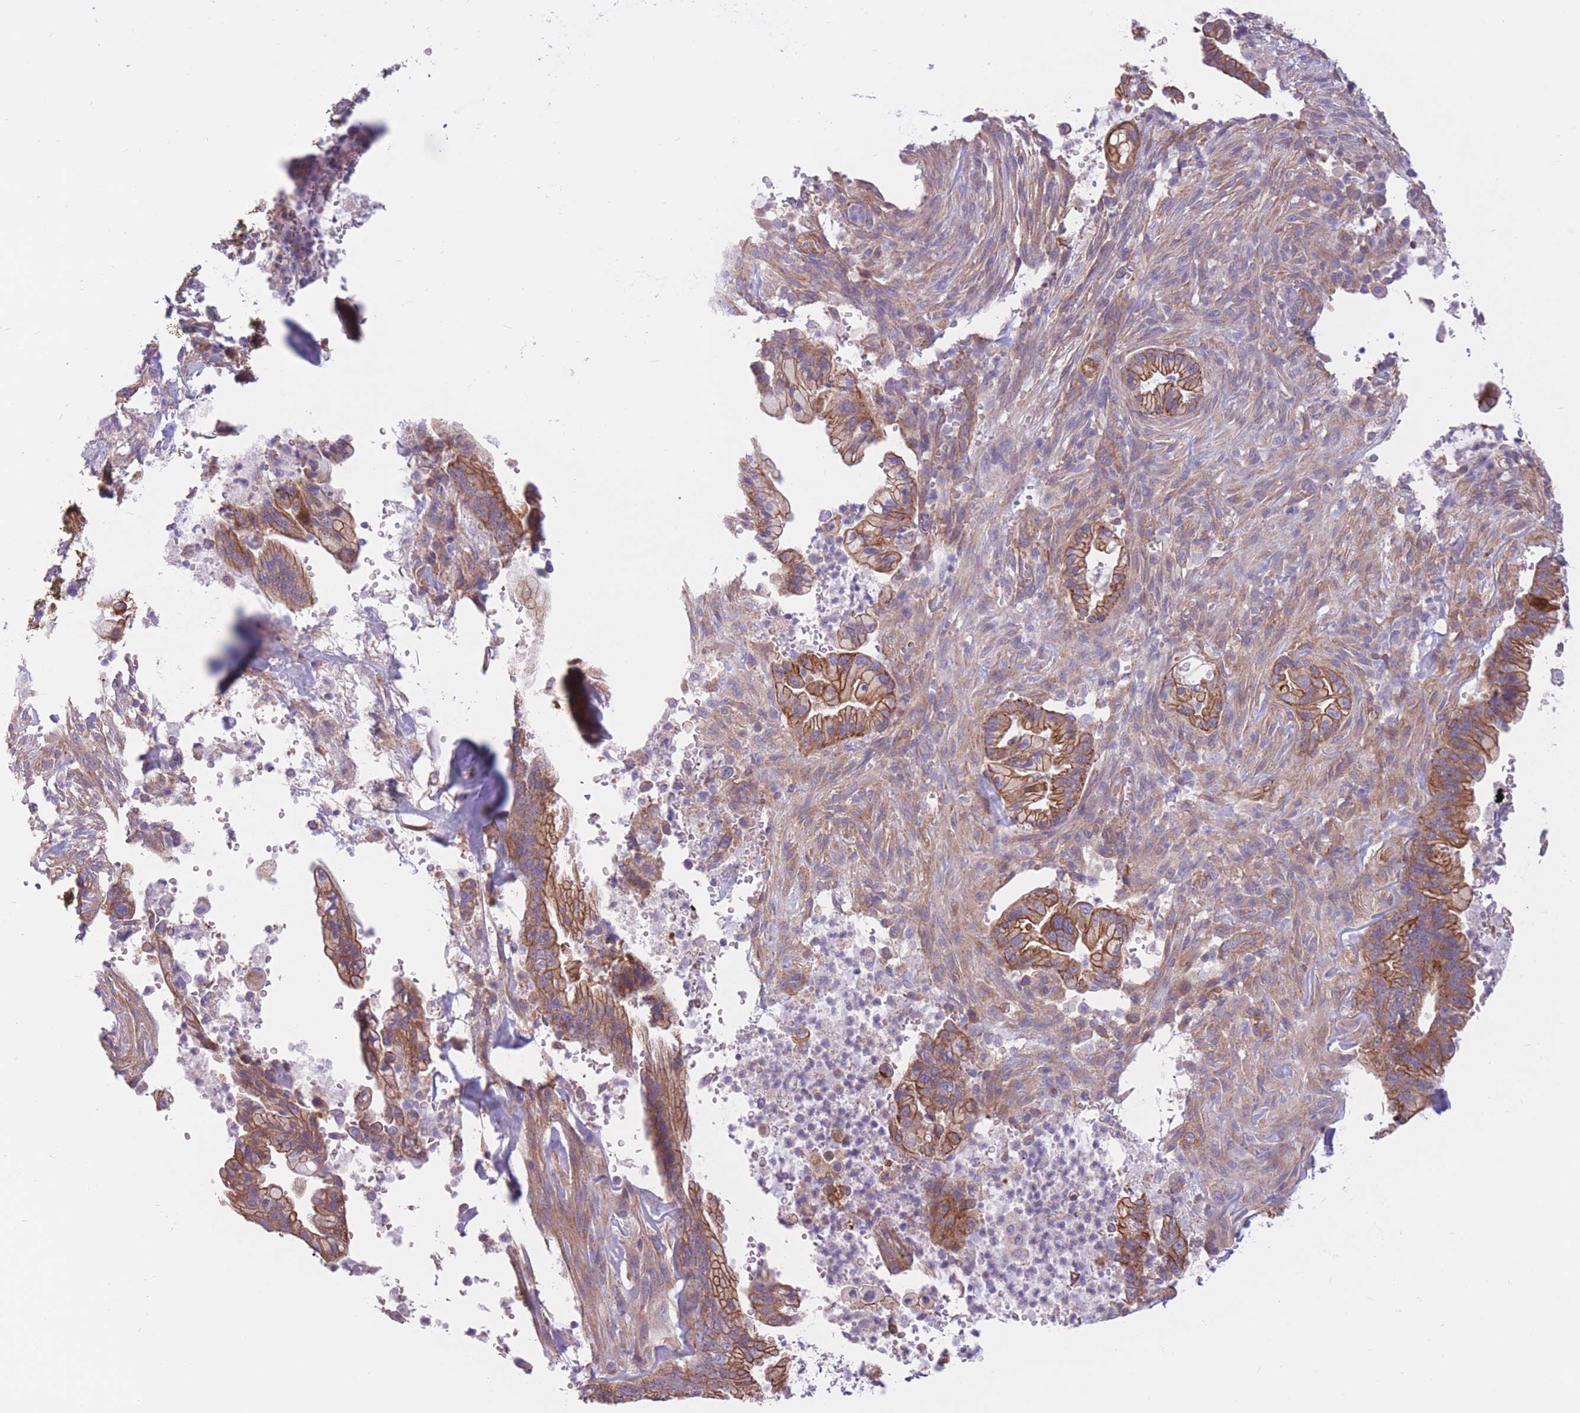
{"staining": {"intensity": "moderate", "quantity": ">75%", "location": "cytoplasmic/membranous"}, "tissue": "pancreatic cancer", "cell_type": "Tumor cells", "image_type": "cancer", "snomed": [{"axis": "morphology", "description": "Adenocarcinoma, NOS"}, {"axis": "topography", "description": "Pancreas"}], "caption": "Protein staining of pancreatic adenocarcinoma tissue shows moderate cytoplasmic/membranous staining in about >75% of tumor cells. (DAB IHC, brown staining for protein, blue staining for nuclei).", "gene": "SERPINB3", "patient": {"sex": "male", "age": 44}}